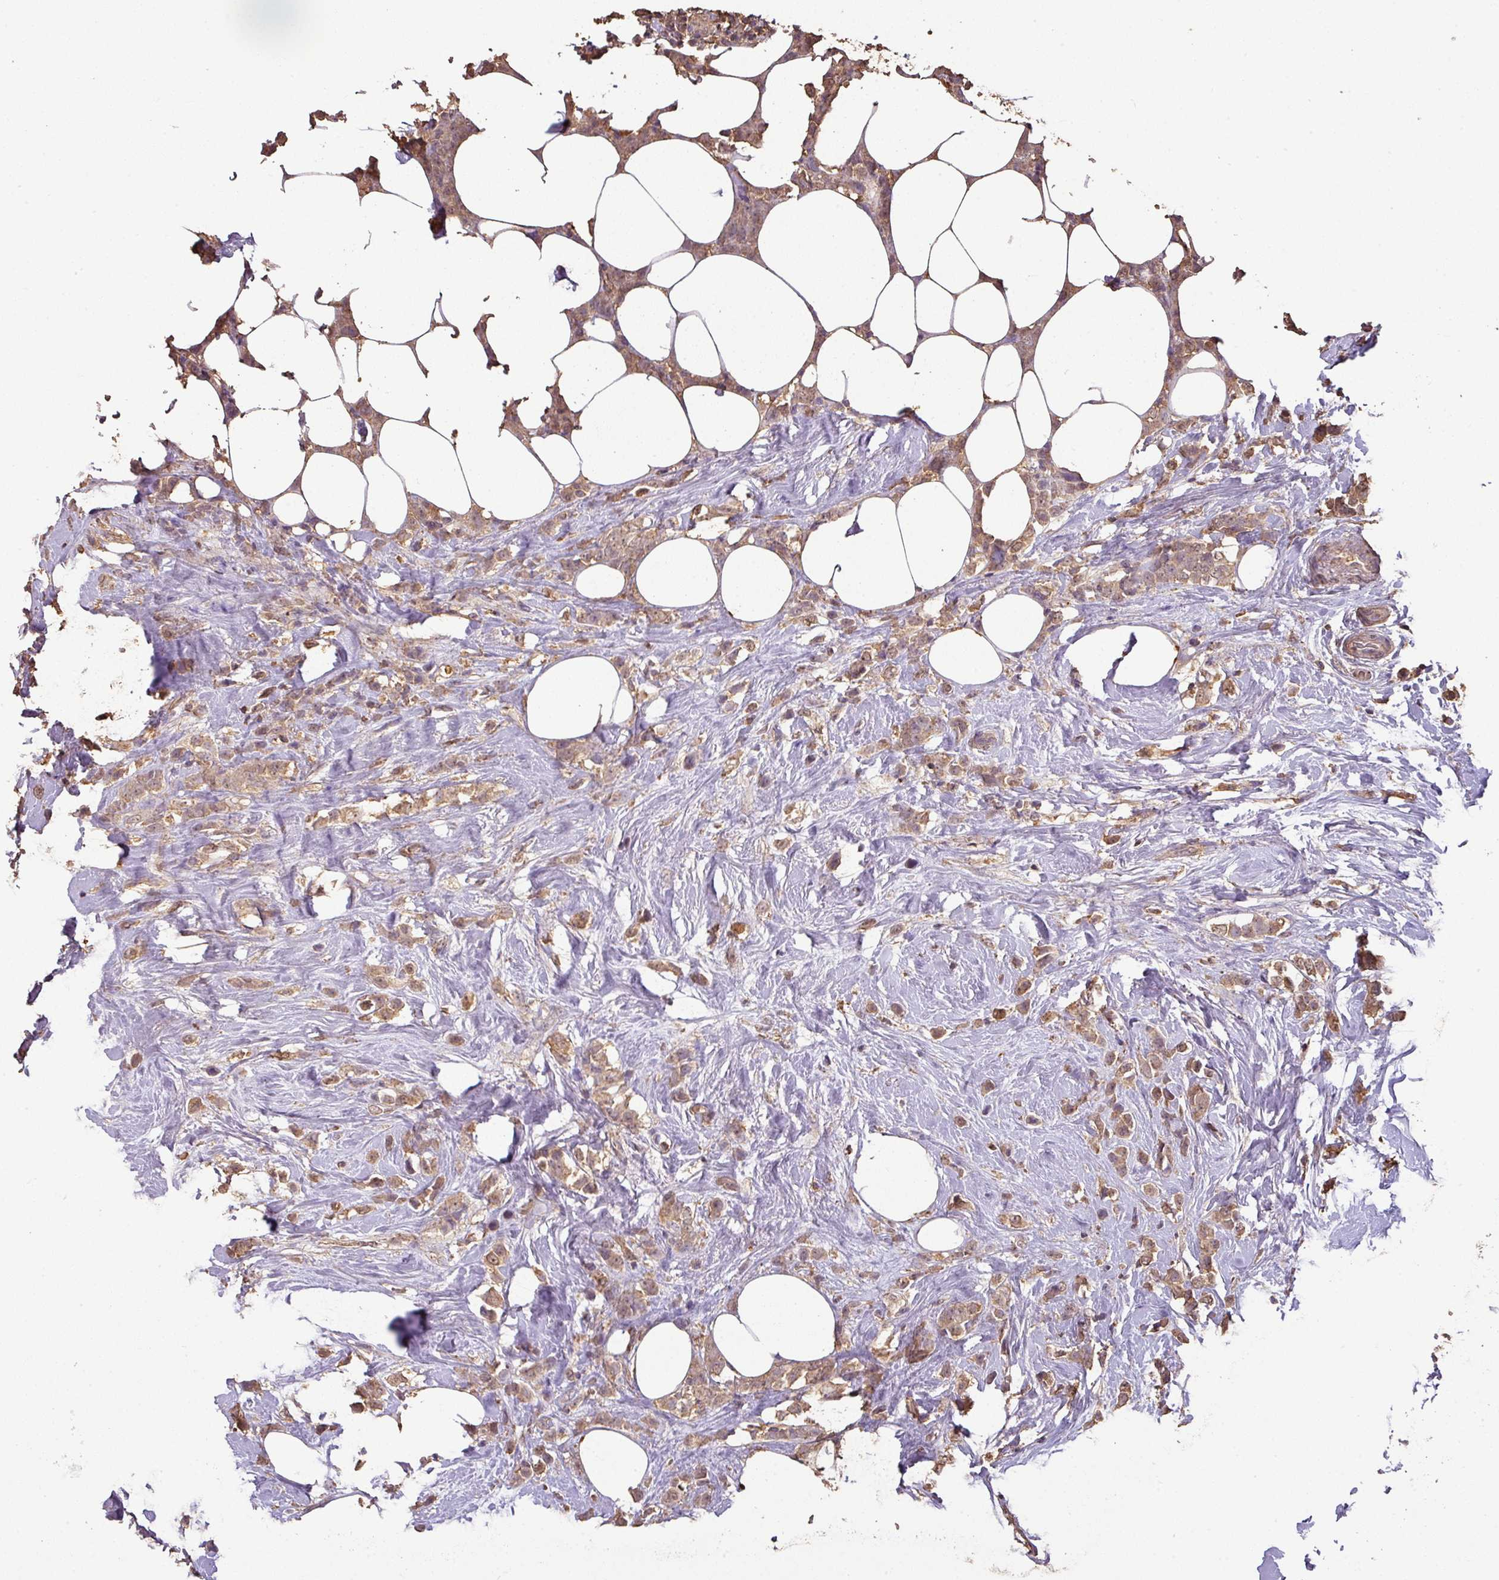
{"staining": {"intensity": "moderate", "quantity": ">75%", "location": "cytoplasmic/membranous"}, "tissue": "breast cancer", "cell_type": "Tumor cells", "image_type": "cancer", "snomed": [{"axis": "morphology", "description": "Duct carcinoma"}, {"axis": "topography", "description": "Breast"}], "caption": "Protein staining displays moderate cytoplasmic/membranous positivity in approximately >75% of tumor cells in intraductal carcinoma (breast). (DAB IHC, brown staining for protein, blue staining for nuclei).", "gene": "ATAT1", "patient": {"sex": "female", "age": 80}}